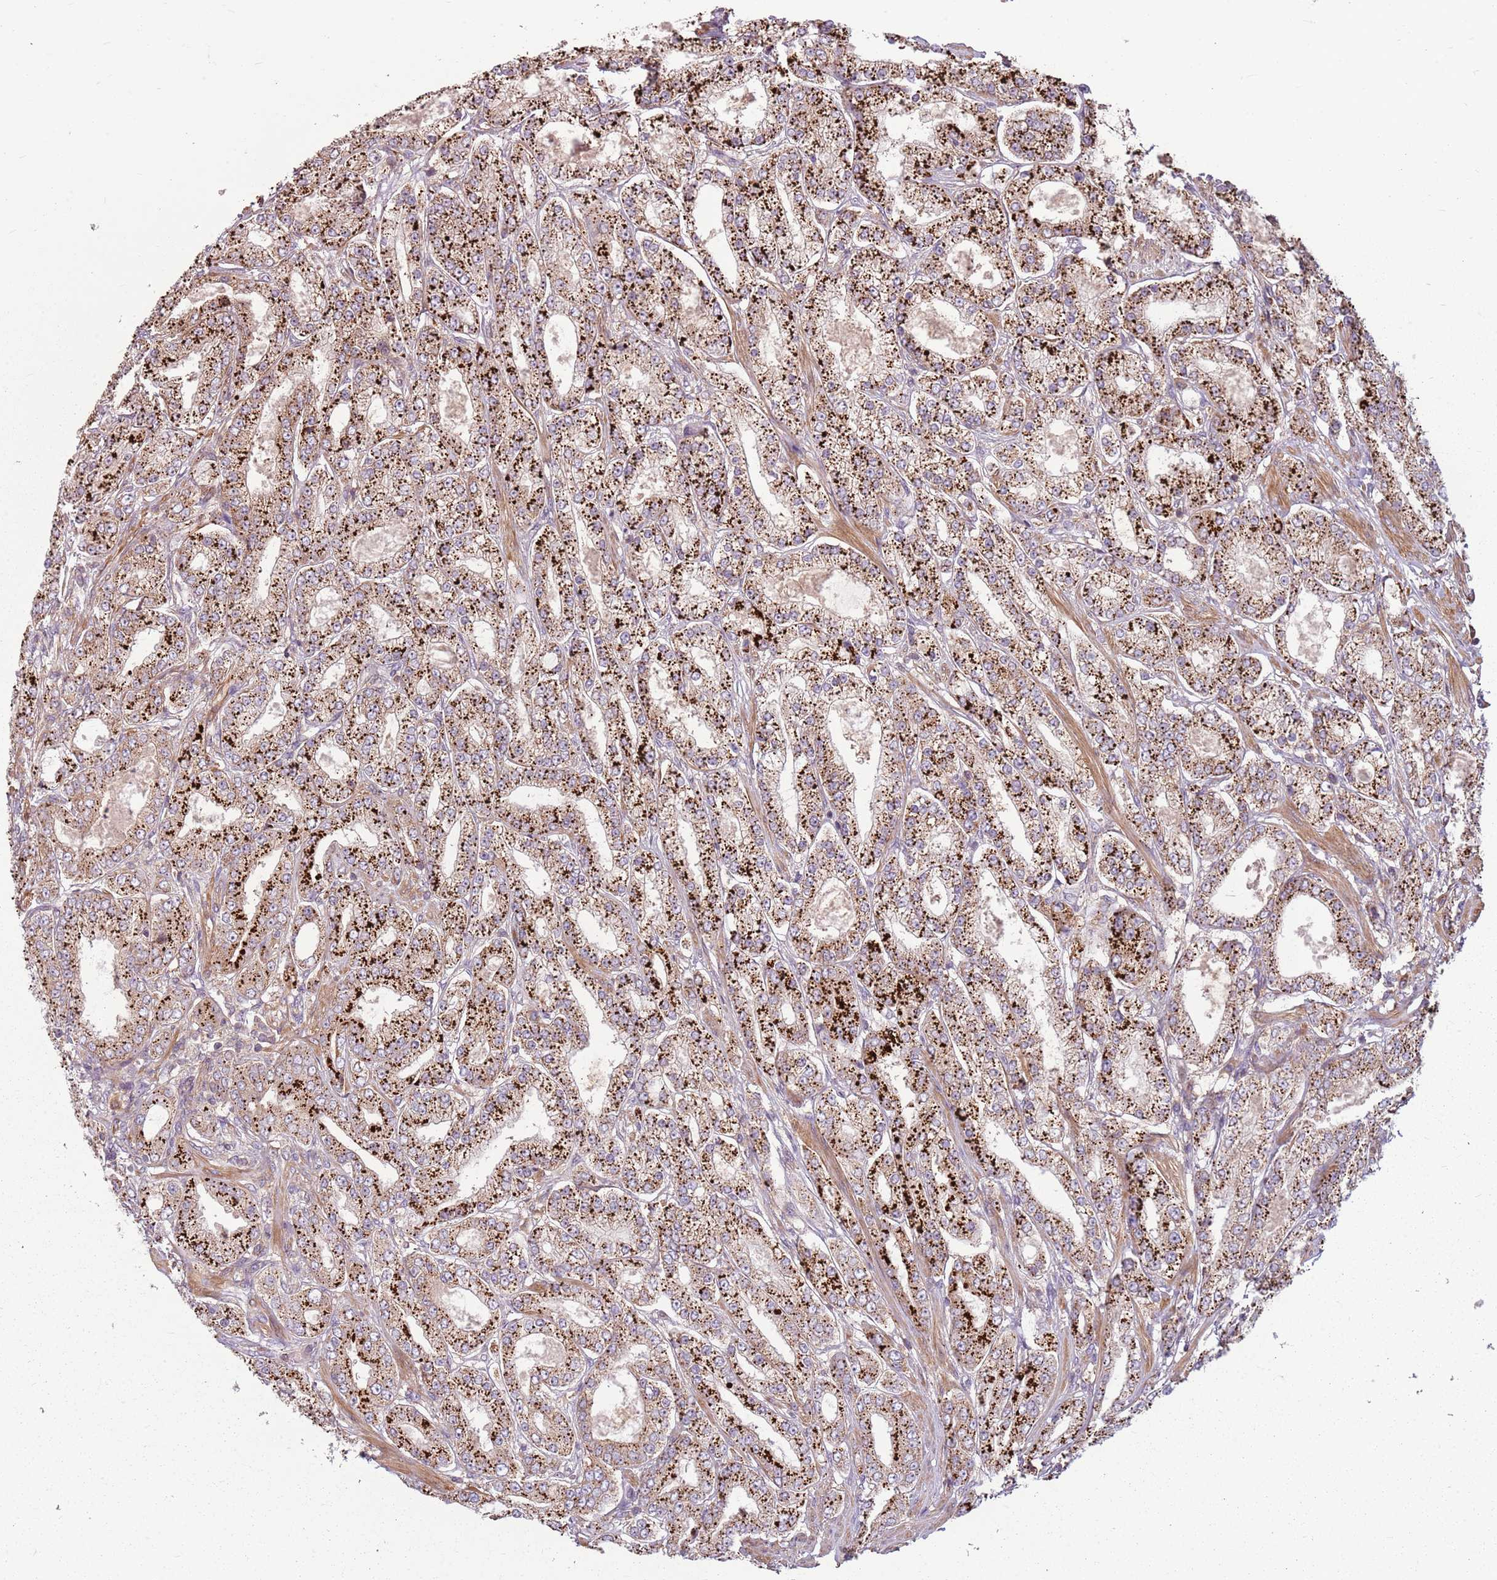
{"staining": {"intensity": "strong", "quantity": ">75%", "location": "cytoplasmic/membranous"}, "tissue": "prostate cancer", "cell_type": "Tumor cells", "image_type": "cancer", "snomed": [{"axis": "morphology", "description": "Adenocarcinoma, High grade"}, {"axis": "topography", "description": "Prostate"}], "caption": "Human prostate high-grade adenocarcinoma stained for a protein (brown) reveals strong cytoplasmic/membranous positive positivity in approximately >75% of tumor cells.", "gene": "RPL21", "patient": {"sex": "male", "age": 68}}